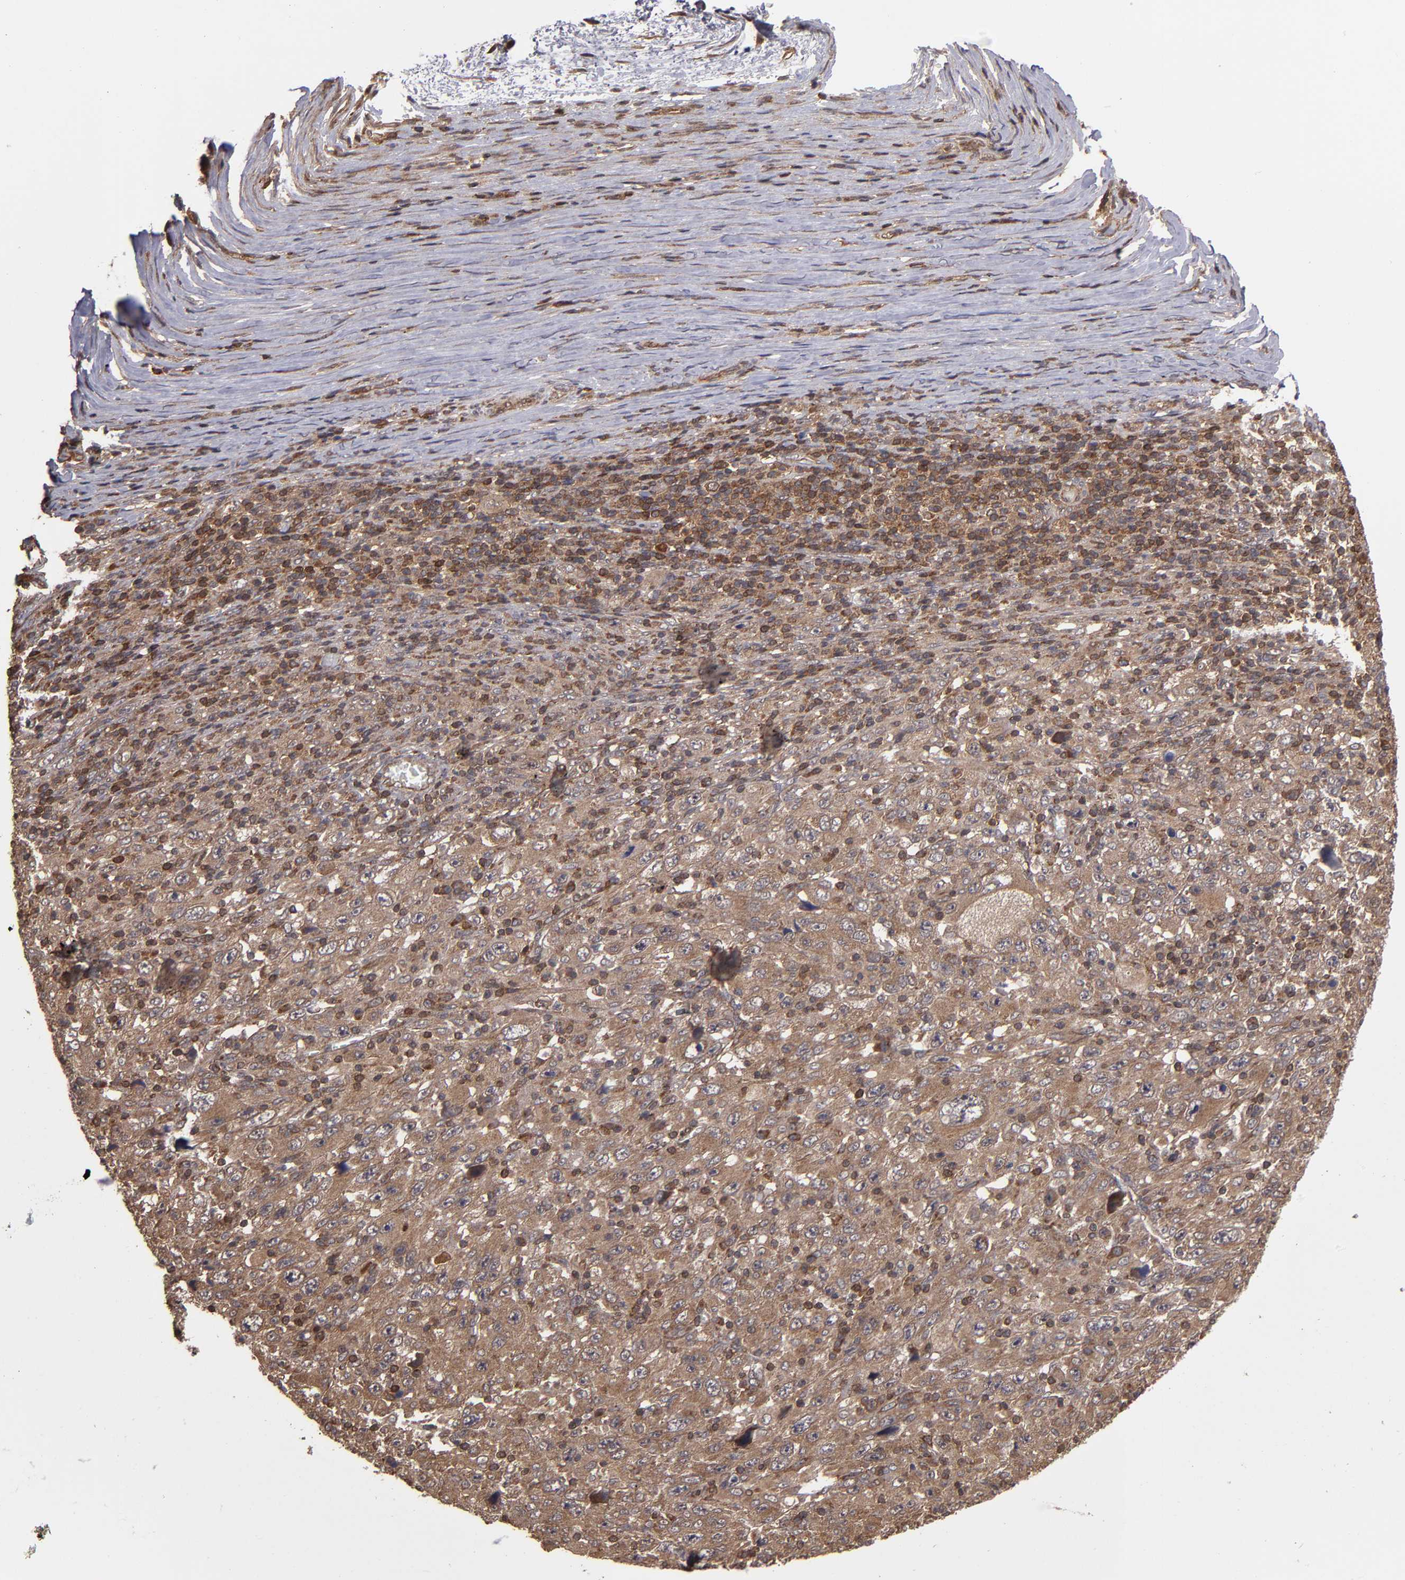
{"staining": {"intensity": "weak", "quantity": ">75%", "location": "cytoplasmic/membranous"}, "tissue": "melanoma", "cell_type": "Tumor cells", "image_type": "cancer", "snomed": [{"axis": "morphology", "description": "Malignant melanoma, Metastatic site"}, {"axis": "topography", "description": "Skin"}], "caption": "Weak cytoplasmic/membranous expression is present in about >75% of tumor cells in malignant melanoma (metastatic site). The staining was performed using DAB (3,3'-diaminobenzidine) to visualize the protein expression in brown, while the nuclei were stained in blue with hematoxylin (Magnification: 20x).", "gene": "RPS6KA6", "patient": {"sex": "female", "age": 56}}